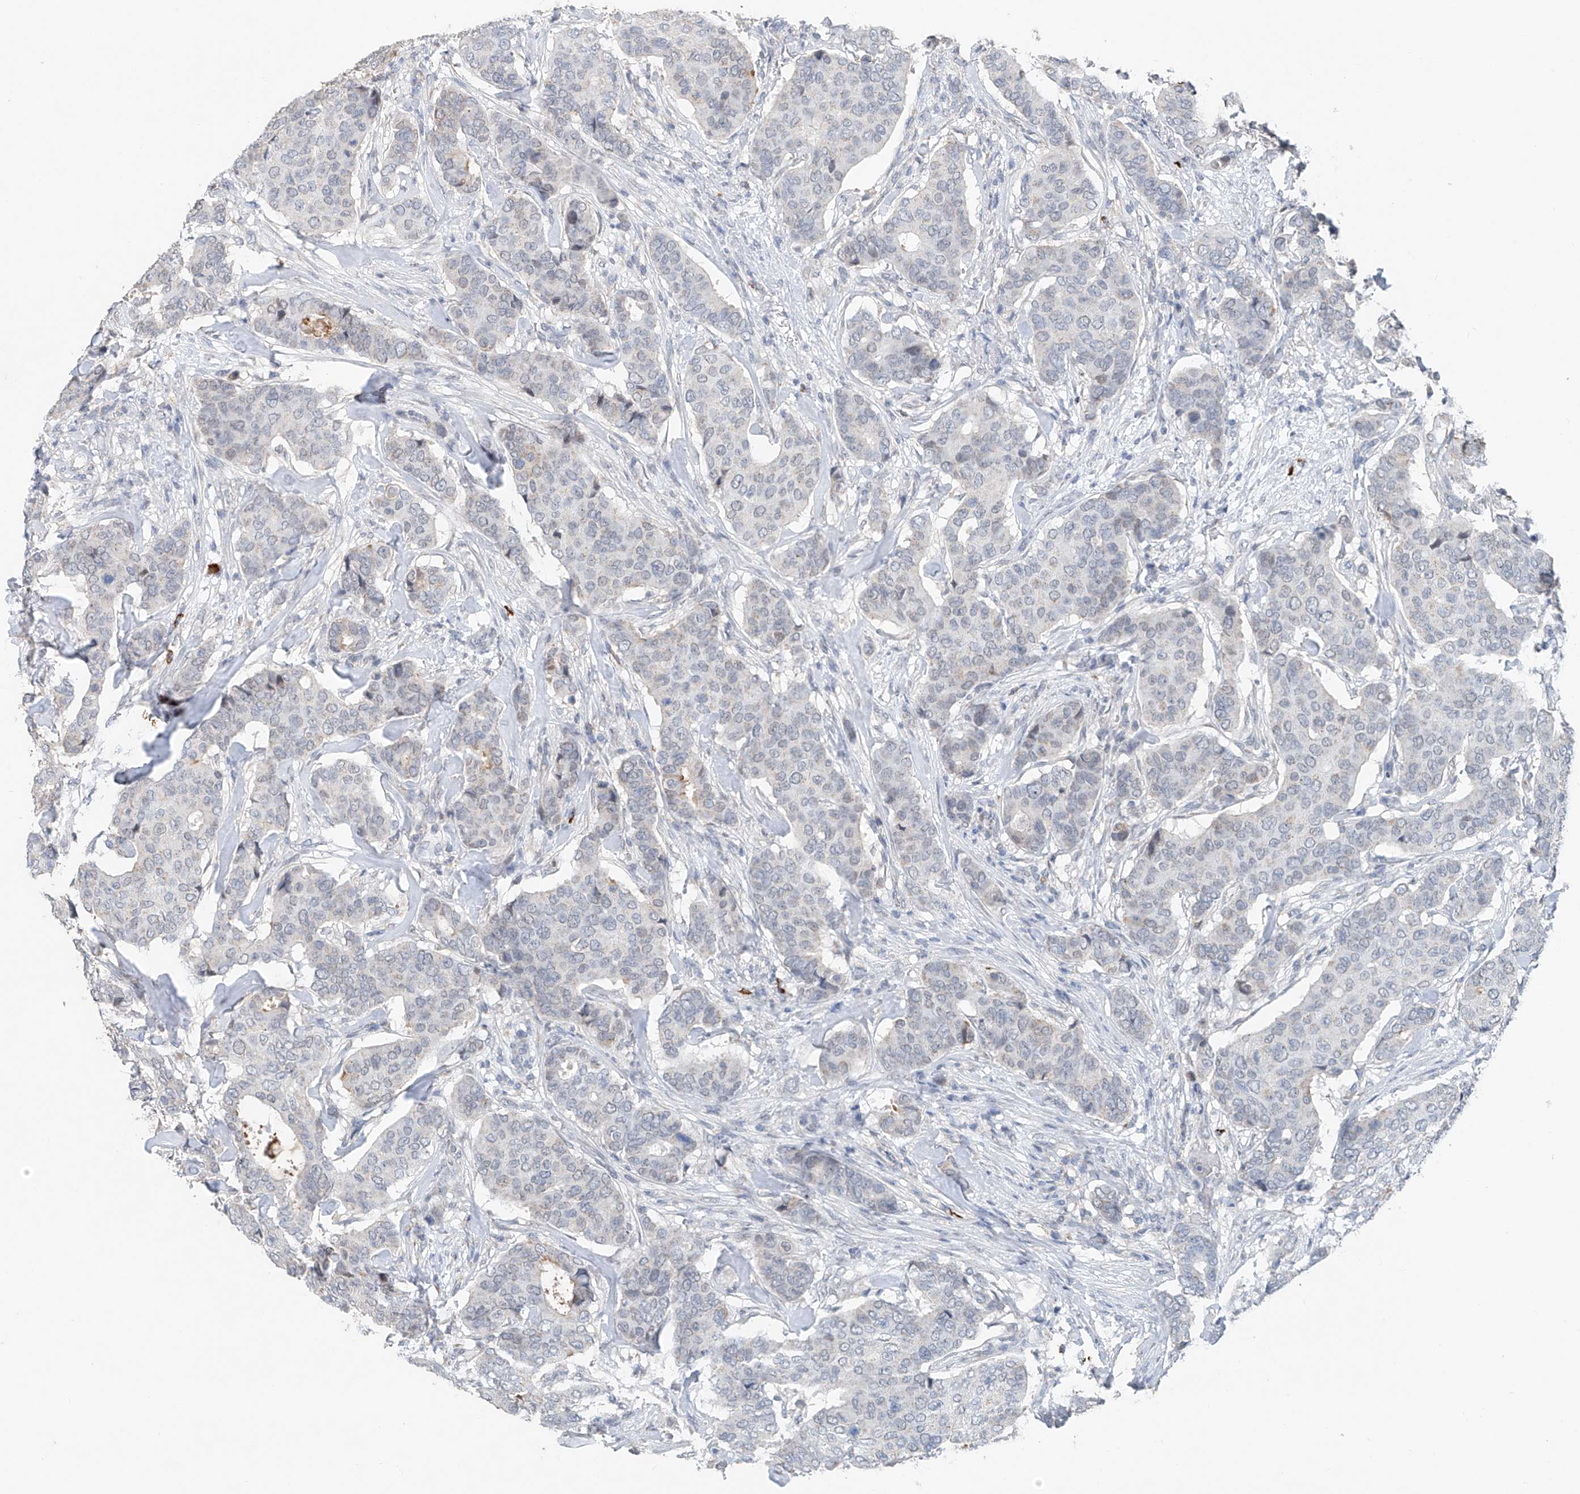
{"staining": {"intensity": "negative", "quantity": "none", "location": "none"}, "tissue": "breast cancer", "cell_type": "Tumor cells", "image_type": "cancer", "snomed": [{"axis": "morphology", "description": "Duct carcinoma"}, {"axis": "topography", "description": "Breast"}], "caption": "Protein analysis of breast cancer (invasive ductal carcinoma) exhibits no significant expression in tumor cells.", "gene": "KLF15", "patient": {"sex": "female", "age": 75}}